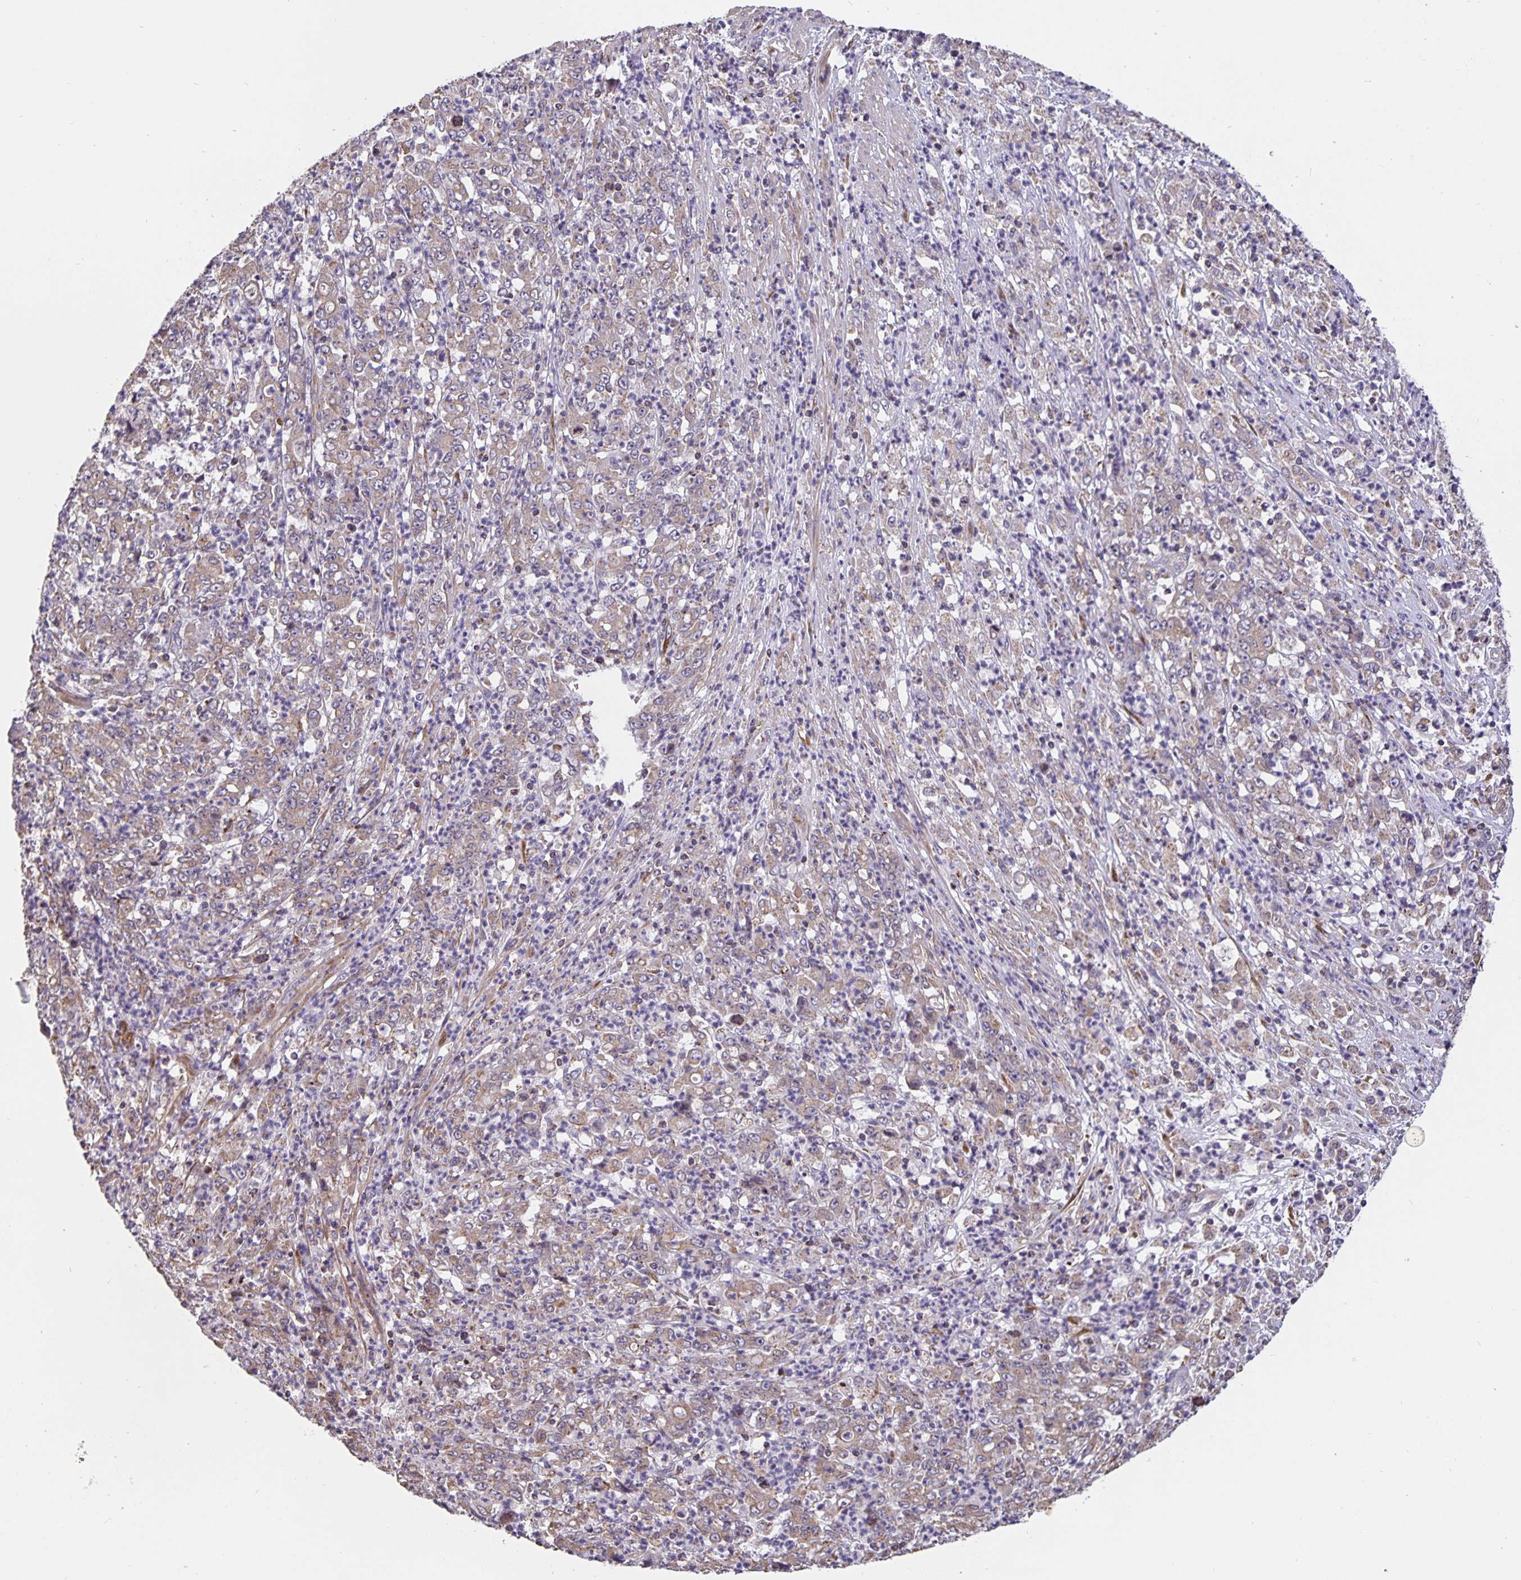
{"staining": {"intensity": "weak", "quantity": ">75%", "location": "cytoplasmic/membranous"}, "tissue": "stomach cancer", "cell_type": "Tumor cells", "image_type": "cancer", "snomed": [{"axis": "morphology", "description": "Adenocarcinoma, NOS"}, {"axis": "topography", "description": "Stomach, lower"}], "caption": "Immunohistochemical staining of stomach adenocarcinoma shows low levels of weak cytoplasmic/membranous expression in approximately >75% of tumor cells. Nuclei are stained in blue.", "gene": "TMEM71", "patient": {"sex": "female", "age": 71}}